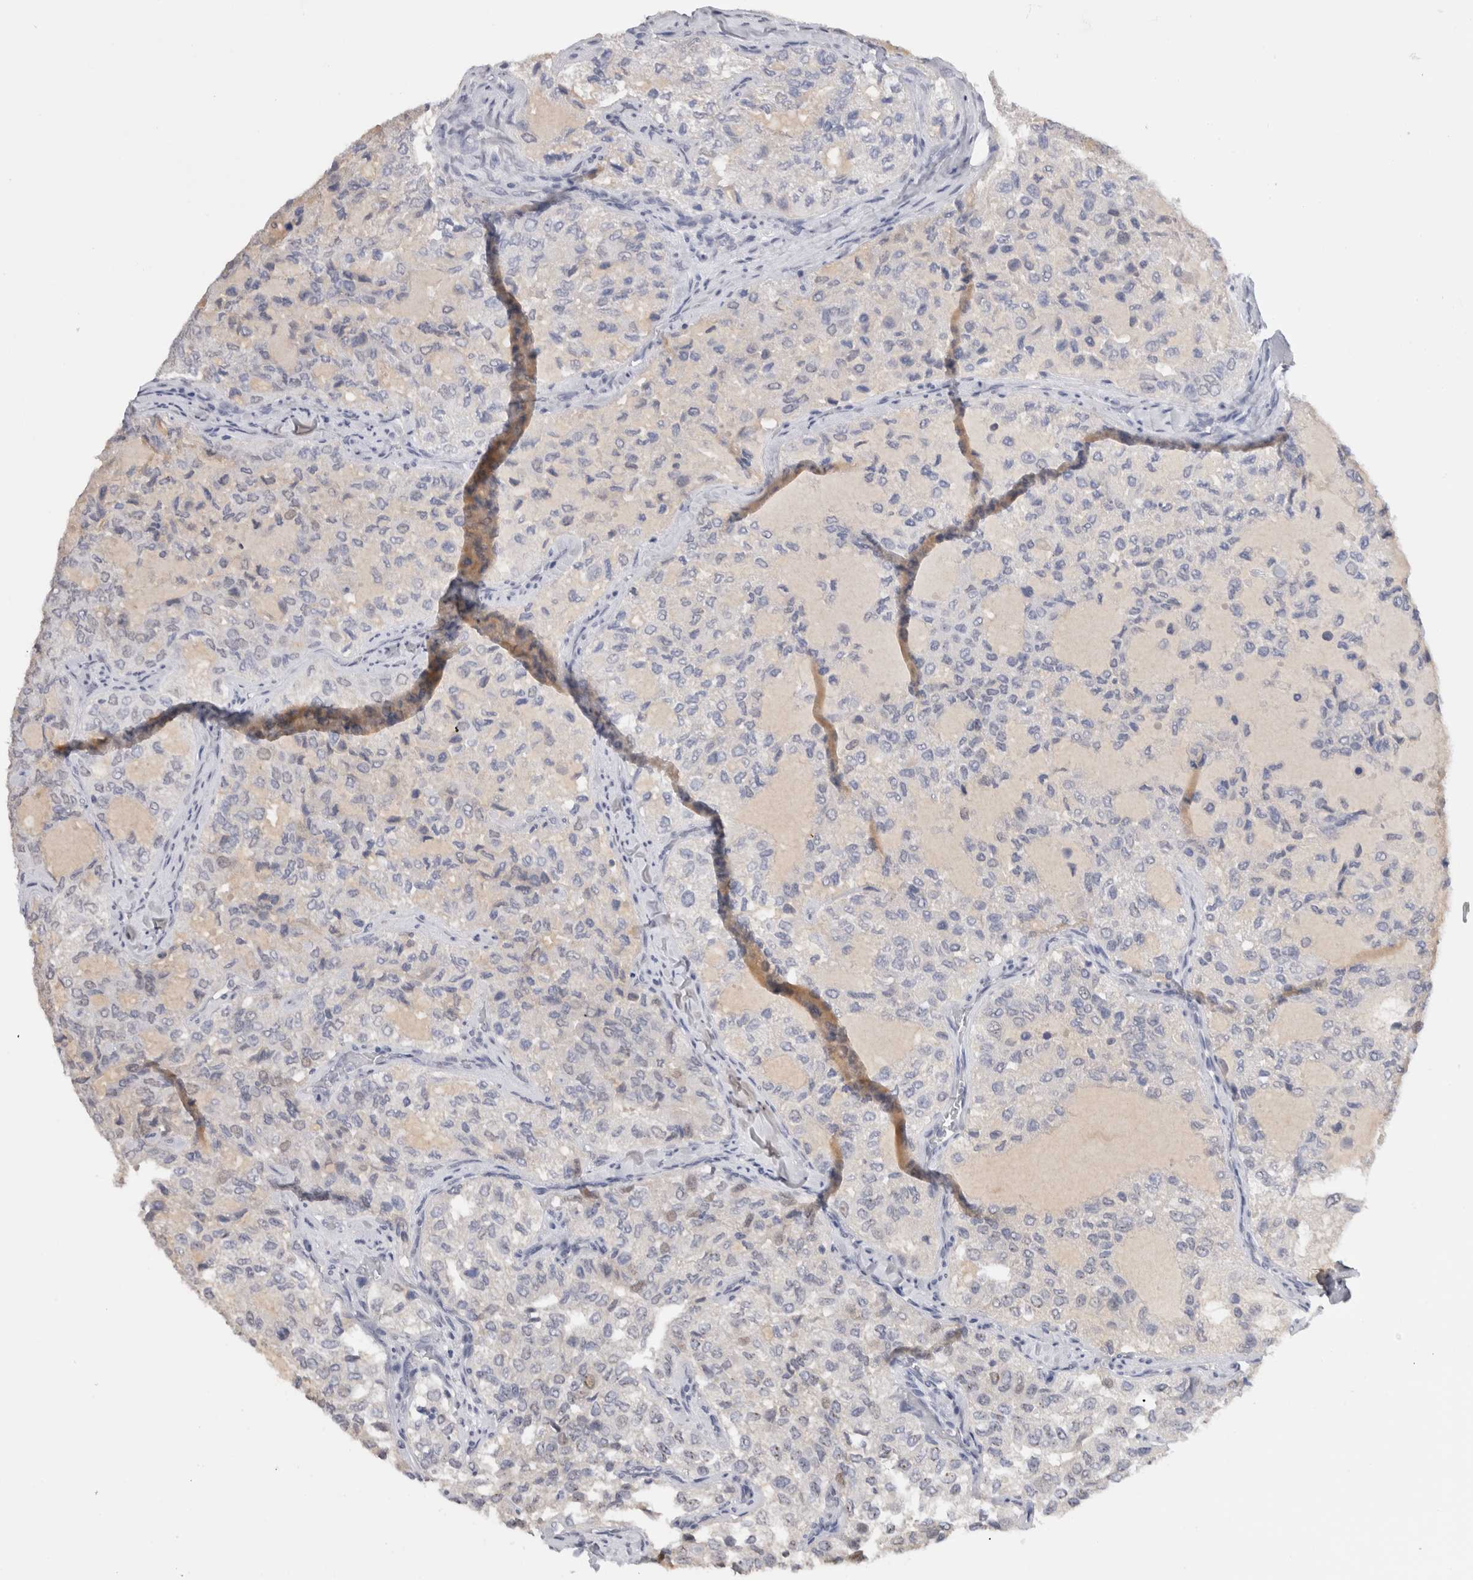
{"staining": {"intensity": "negative", "quantity": "none", "location": "none"}, "tissue": "thyroid cancer", "cell_type": "Tumor cells", "image_type": "cancer", "snomed": [{"axis": "morphology", "description": "Follicular adenoma carcinoma, NOS"}, {"axis": "topography", "description": "Thyroid gland"}], "caption": "Human thyroid cancer stained for a protein using IHC exhibits no positivity in tumor cells.", "gene": "CADM3", "patient": {"sex": "male", "age": 75}}